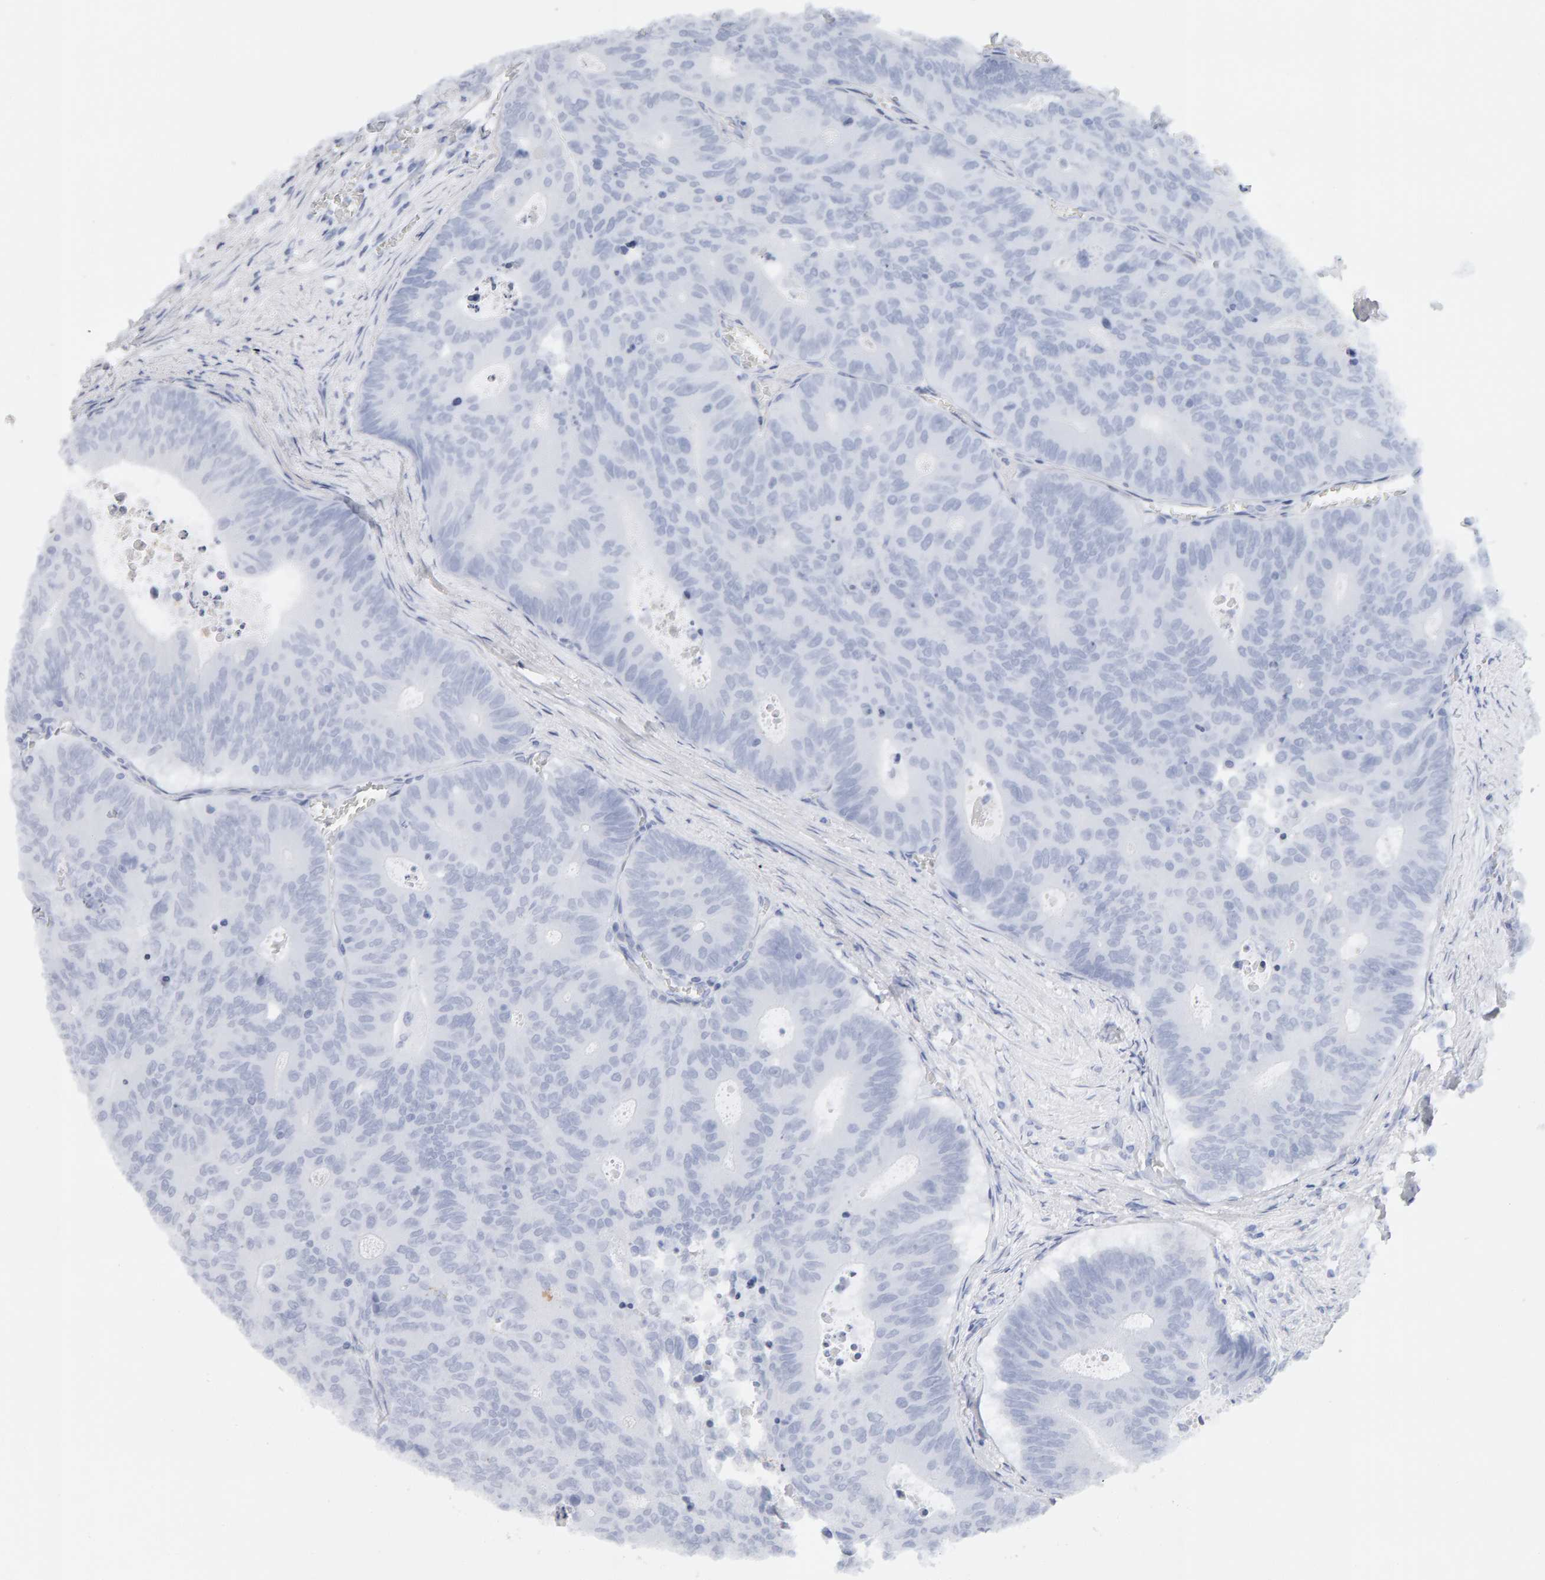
{"staining": {"intensity": "negative", "quantity": "none", "location": "none"}, "tissue": "colorectal cancer", "cell_type": "Tumor cells", "image_type": "cancer", "snomed": [{"axis": "morphology", "description": "Adenocarcinoma, NOS"}, {"axis": "topography", "description": "Colon"}], "caption": "The IHC micrograph has no significant staining in tumor cells of adenocarcinoma (colorectal) tissue.", "gene": "METRNL", "patient": {"sex": "male", "age": 87}}